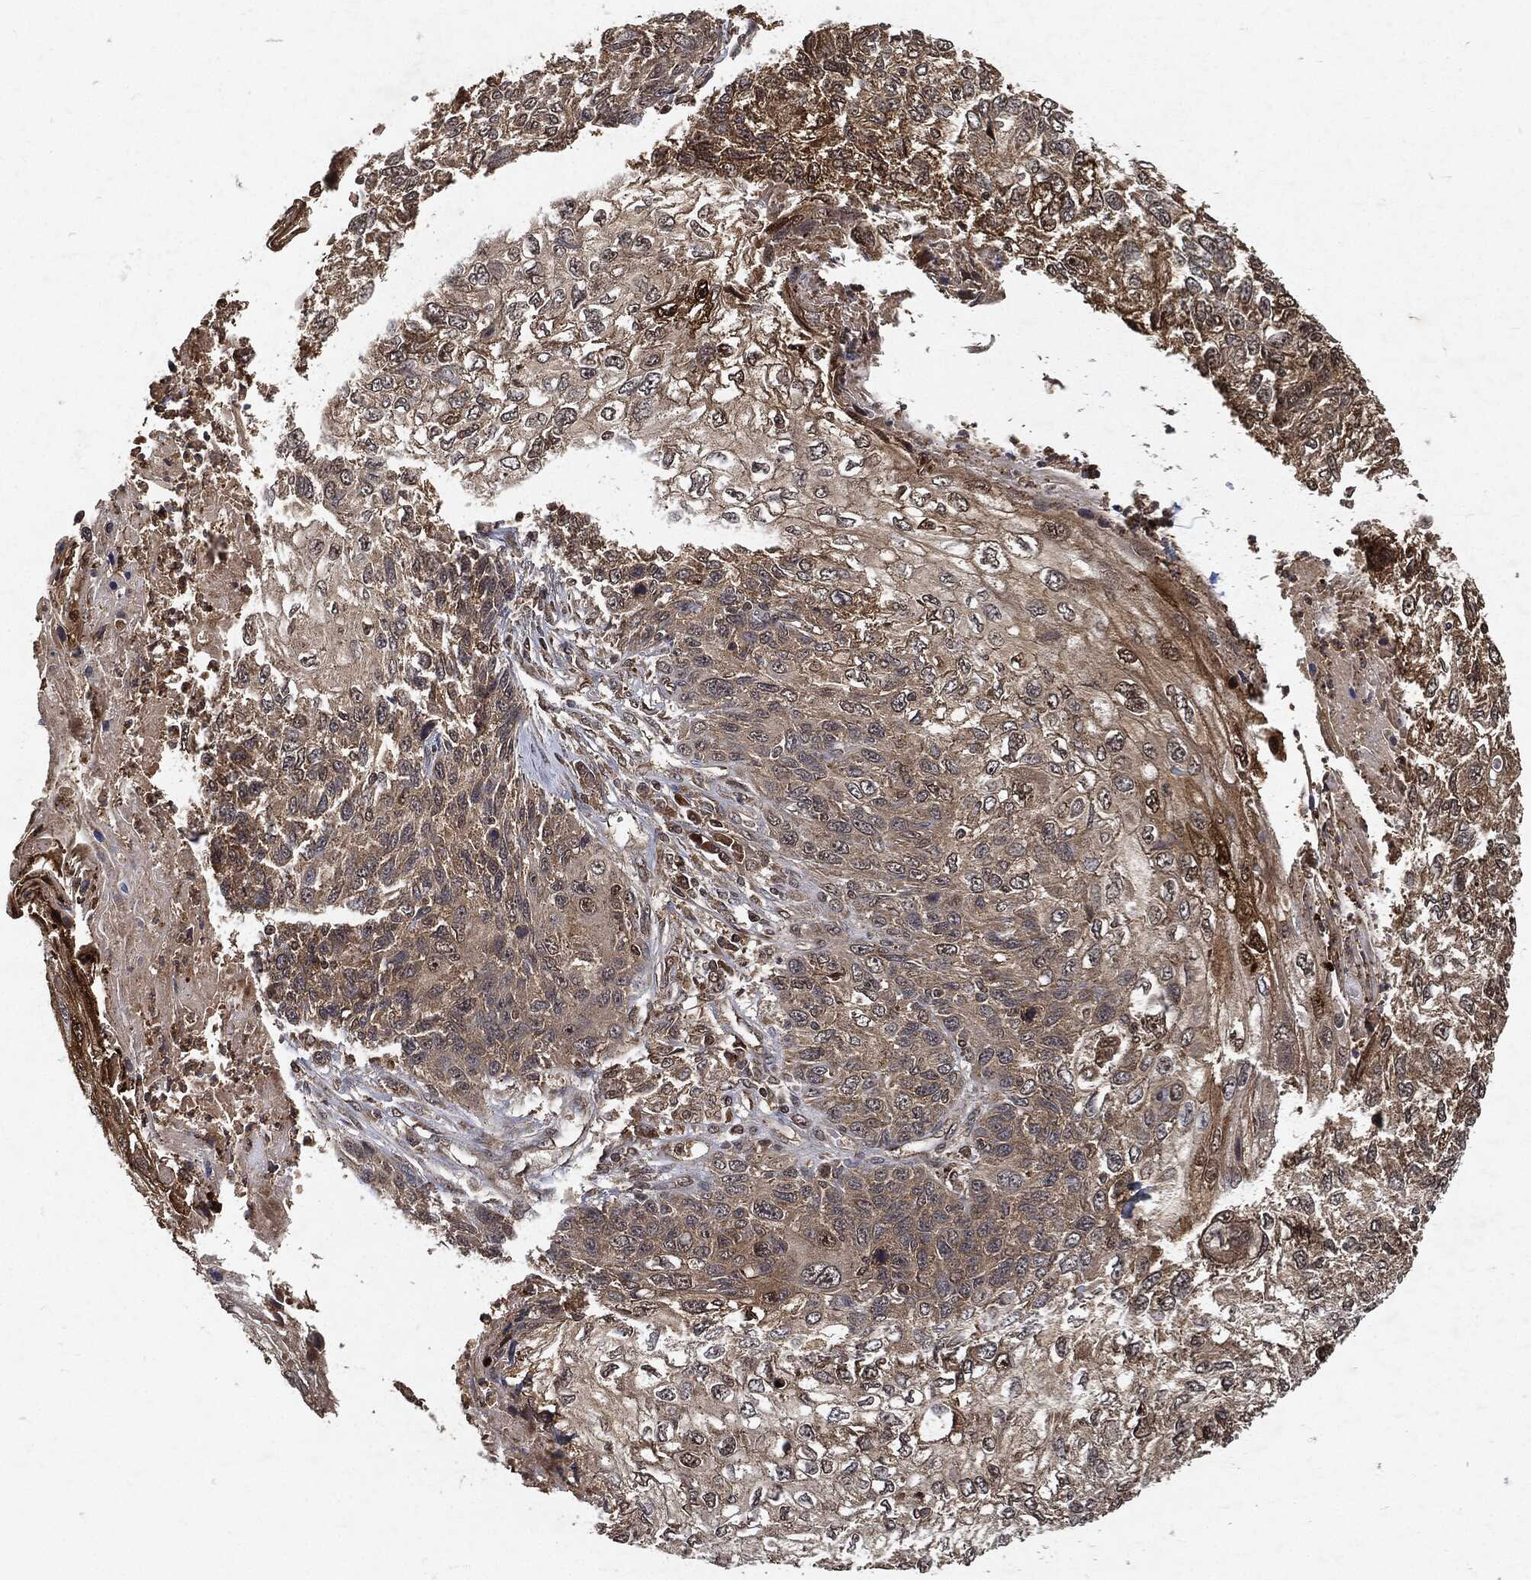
{"staining": {"intensity": "weak", "quantity": ">75%", "location": "cytoplasmic/membranous"}, "tissue": "skin cancer", "cell_type": "Tumor cells", "image_type": "cancer", "snomed": [{"axis": "morphology", "description": "Squamous cell carcinoma, NOS"}, {"axis": "topography", "description": "Skin"}], "caption": "Immunohistochemical staining of human skin squamous cell carcinoma demonstrates low levels of weak cytoplasmic/membranous staining in about >75% of tumor cells.", "gene": "ZNF226", "patient": {"sex": "male", "age": 92}}